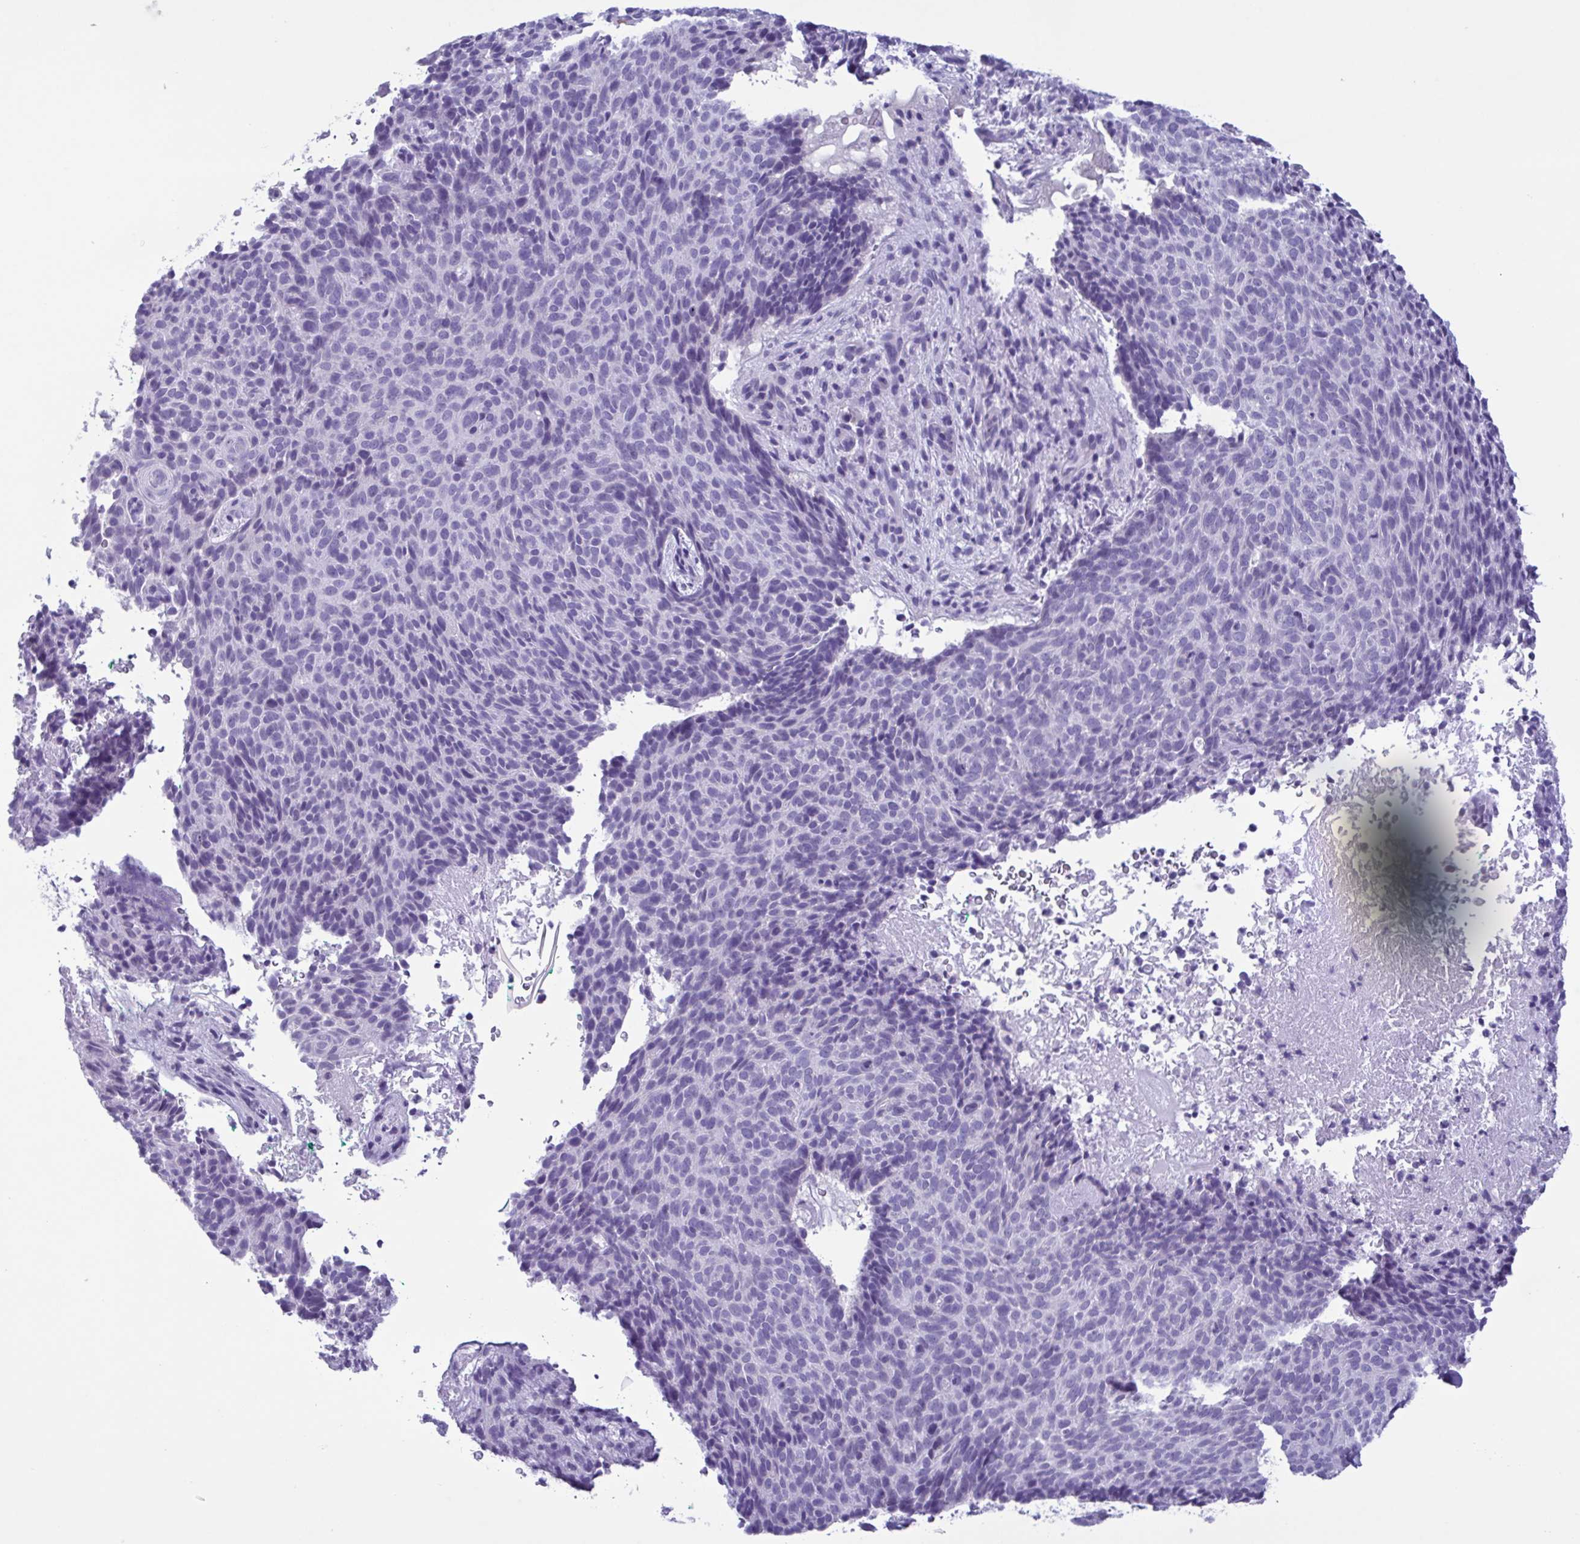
{"staining": {"intensity": "negative", "quantity": "none", "location": "none"}, "tissue": "skin cancer", "cell_type": "Tumor cells", "image_type": "cancer", "snomed": [{"axis": "morphology", "description": "Basal cell carcinoma"}, {"axis": "topography", "description": "Skin"}, {"axis": "topography", "description": "Skin of head"}], "caption": "This is an IHC photomicrograph of skin cancer. There is no staining in tumor cells.", "gene": "INAFM1", "patient": {"sex": "female", "age": 92}}